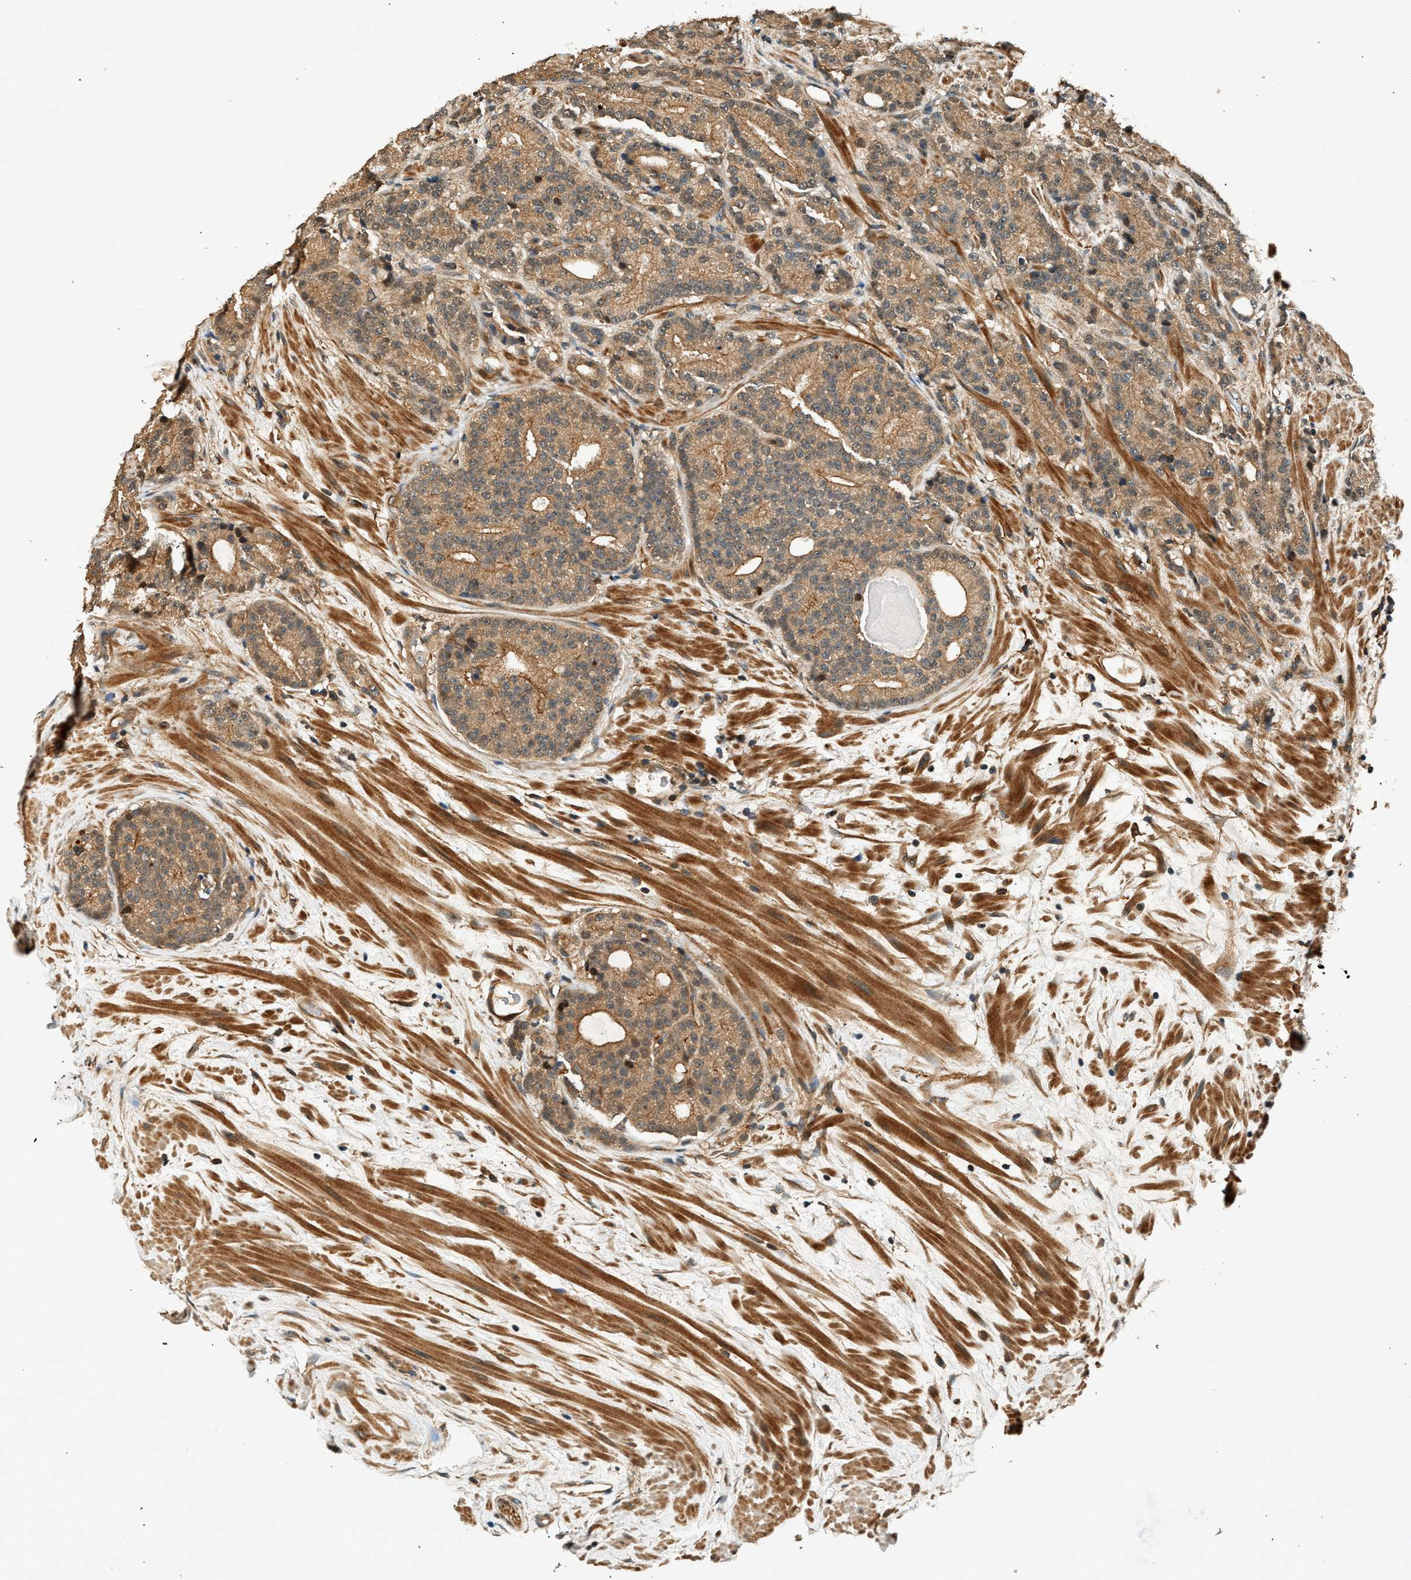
{"staining": {"intensity": "moderate", "quantity": ">75%", "location": "cytoplasmic/membranous"}, "tissue": "prostate cancer", "cell_type": "Tumor cells", "image_type": "cancer", "snomed": [{"axis": "morphology", "description": "Adenocarcinoma, High grade"}, {"axis": "topography", "description": "Prostate"}], "caption": "A brown stain highlights moderate cytoplasmic/membranous staining of a protein in human high-grade adenocarcinoma (prostate) tumor cells.", "gene": "ARHGEF11", "patient": {"sex": "male", "age": 61}}